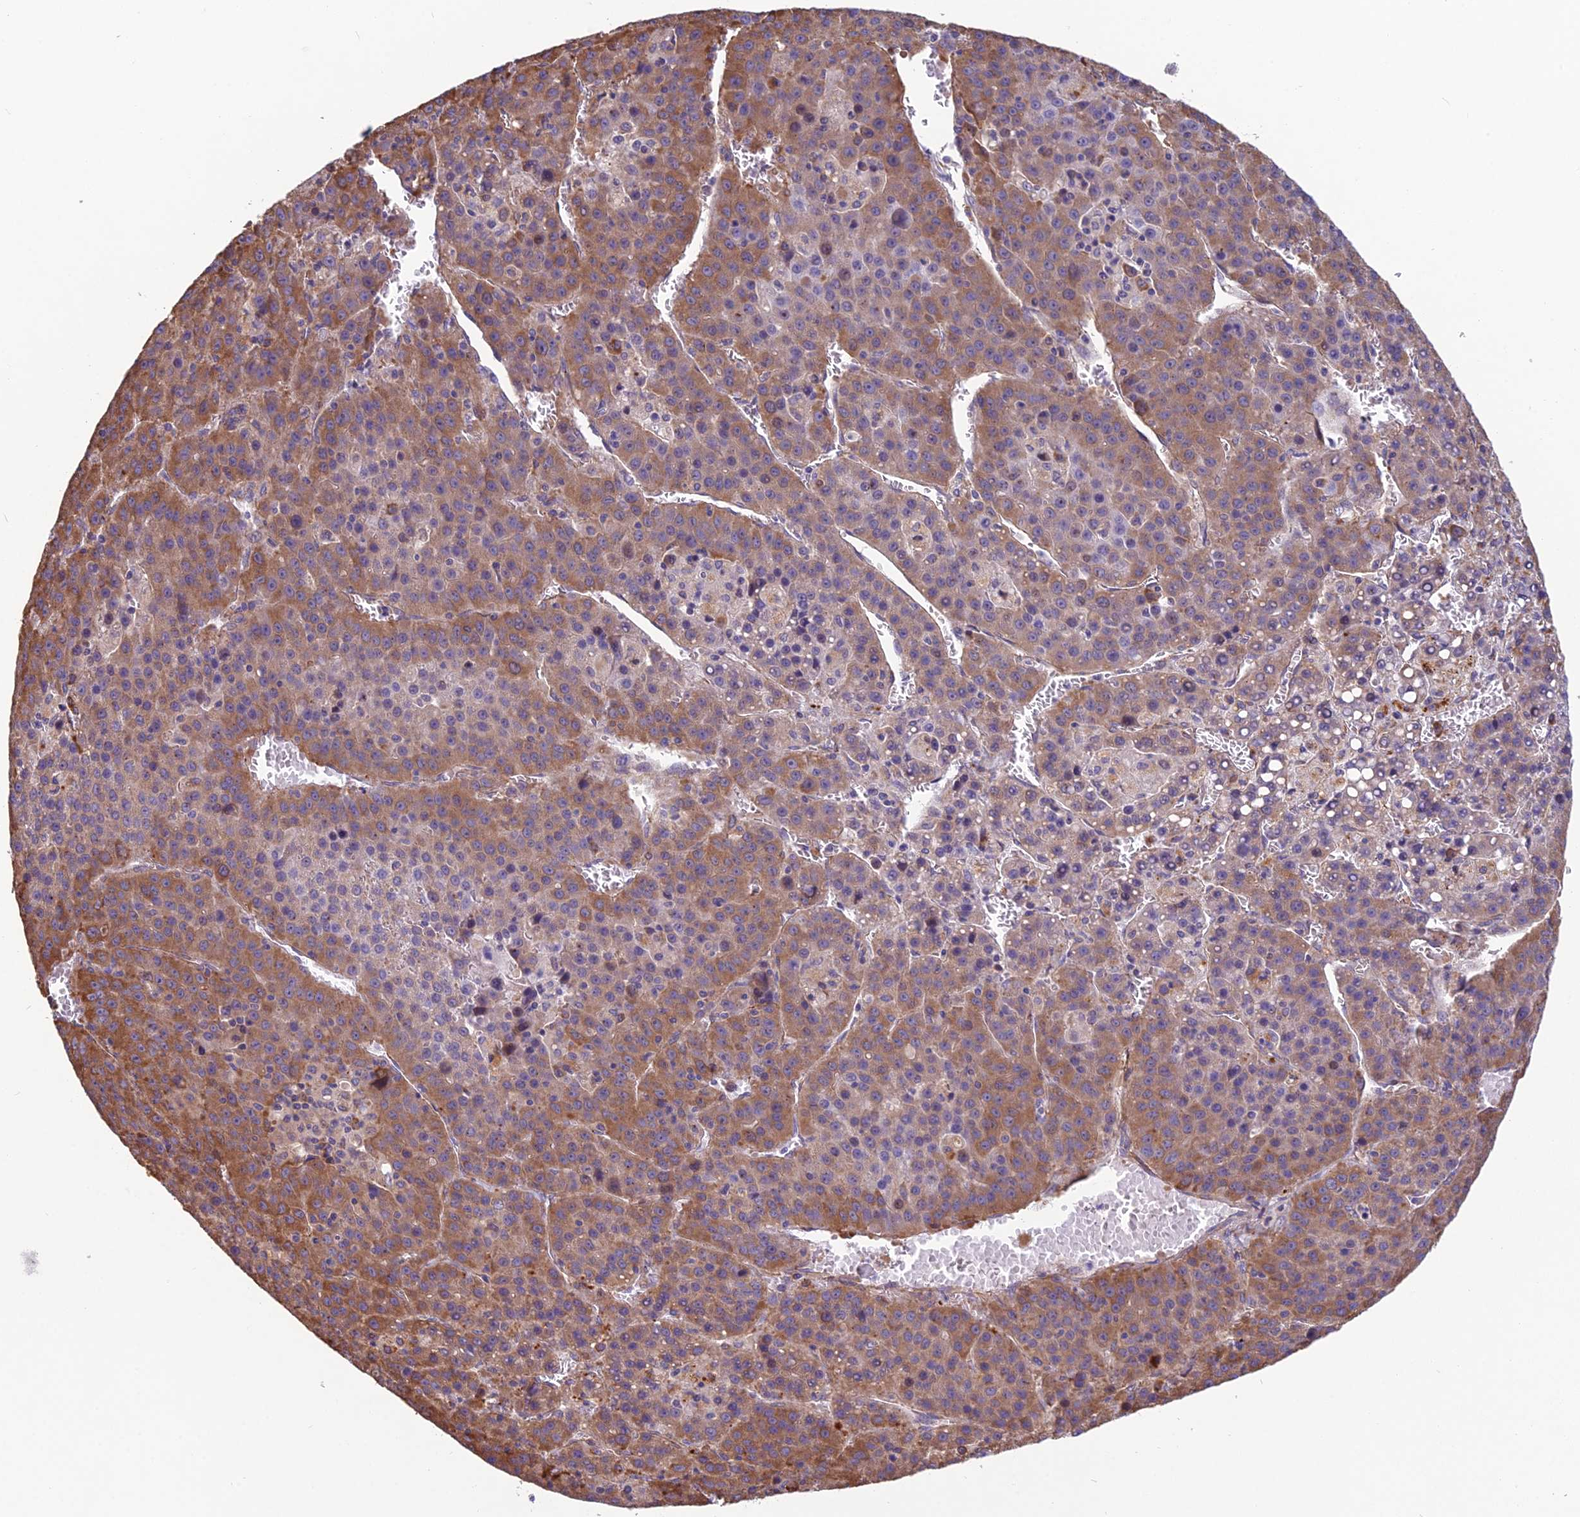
{"staining": {"intensity": "moderate", "quantity": ">75%", "location": "cytoplasmic/membranous"}, "tissue": "liver cancer", "cell_type": "Tumor cells", "image_type": "cancer", "snomed": [{"axis": "morphology", "description": "Carcinoma, Hepatocellular, NOS"}, {"axis": "topography", "description": "Liver"}], "caption": "IHC image of human hepatocellular carcinoma (liver) stained for a protein (brown), which exhibits medium levels of moderate cytoplasmic/membranous positivity in about >75% of tumor cells.", "gene": "SPDL1", "patient": {"sex": "female", "age": 53}}